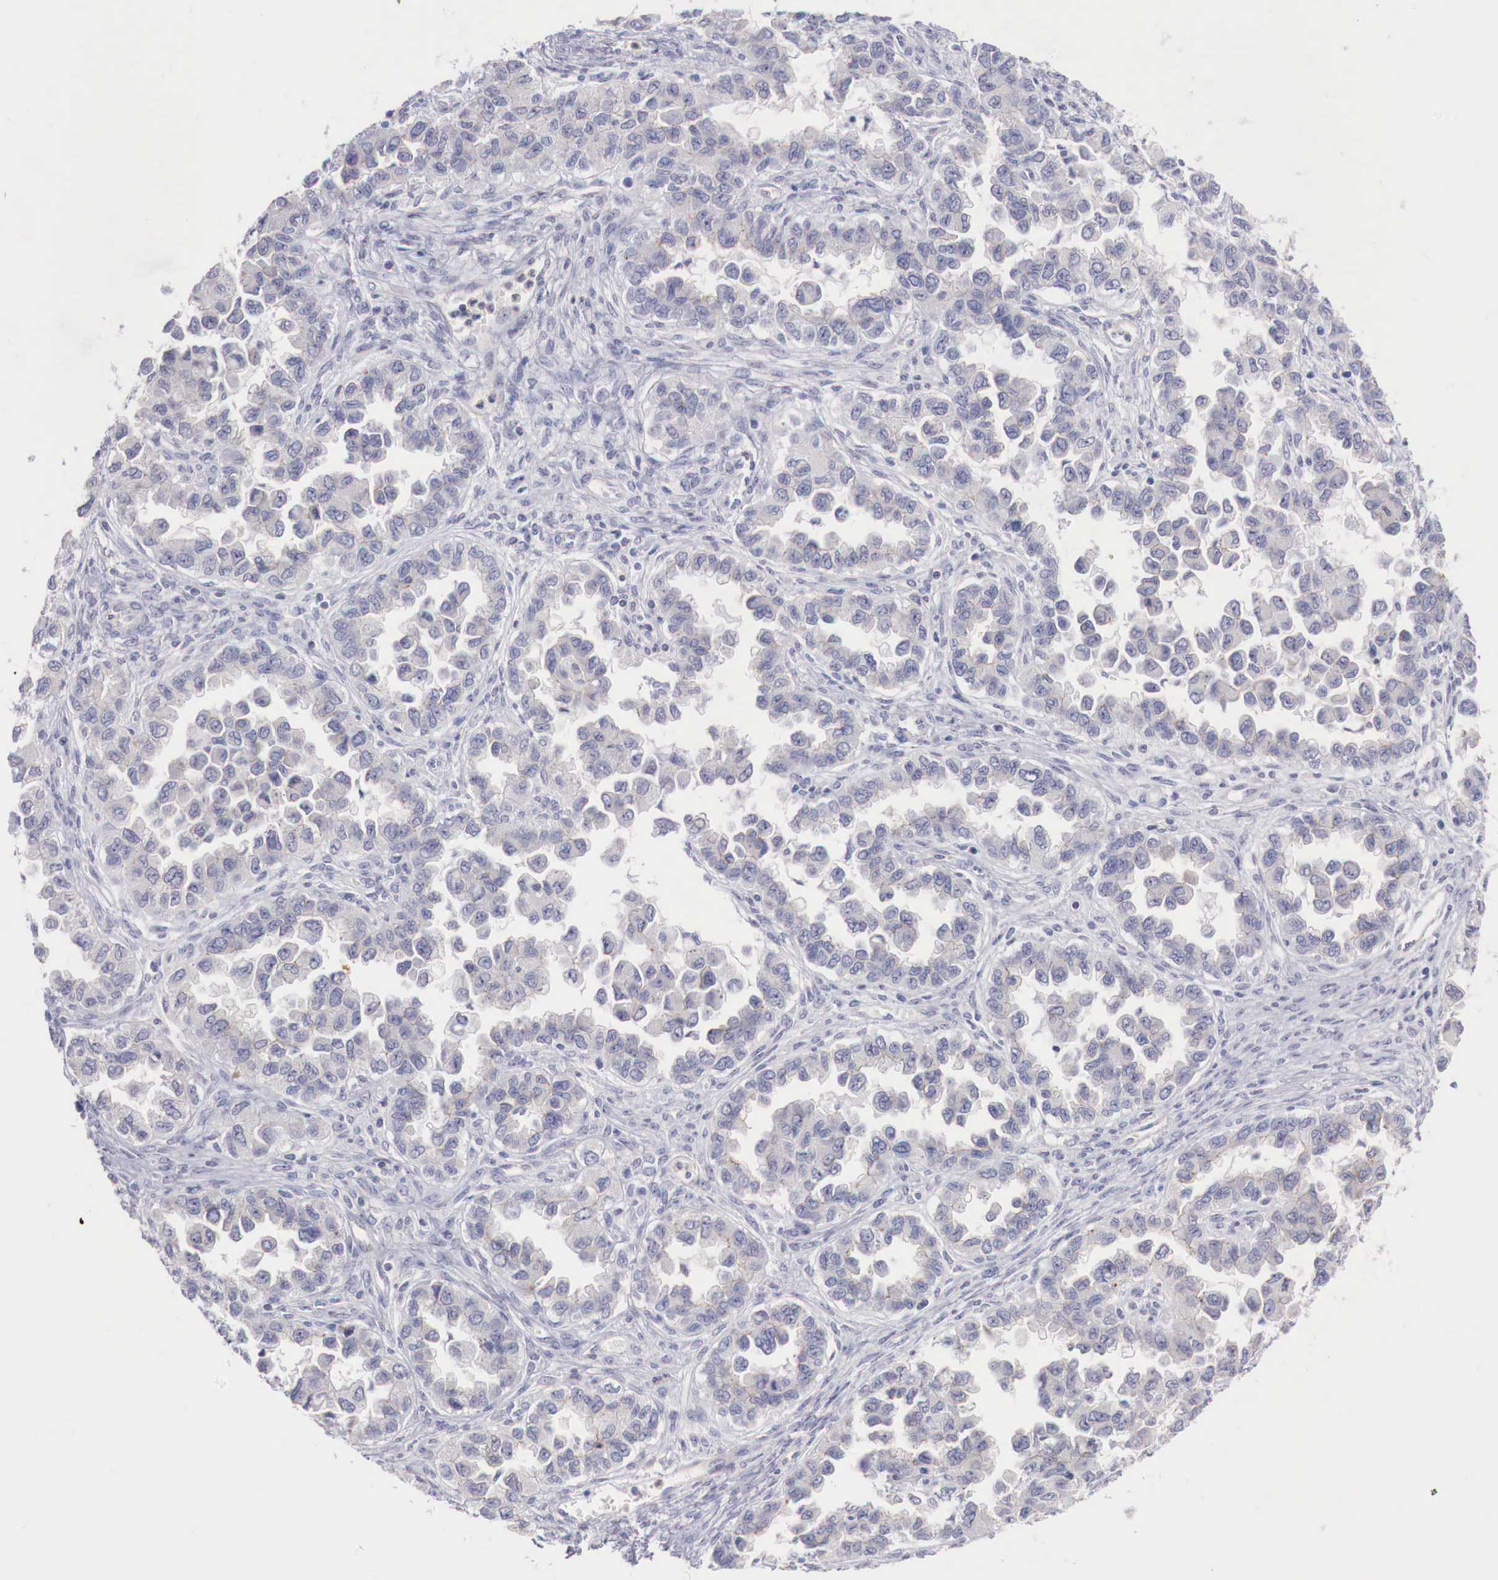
{"staining": {"intensity": "negative", "quantity": "none", "location": "none"}, "tissue": "ovarian cancer", "cell_type": "Tumor cells", "image_type": "cancer", "snomed": [{"axis": "morphology", "description": "Cystadenocarcinoma, serous, NOS"}, {"axis": "topography", "description": "Ovary"}], "caption": "A high-resolution photomicrograph shows immunohistochemistry (IHC) staining of ovarian serous cystadenocarcinoma, which exhibits no significant positivity in tumor cells.", "gene": "TRIM13", "patient": {"sex": "female", "age": 84}}